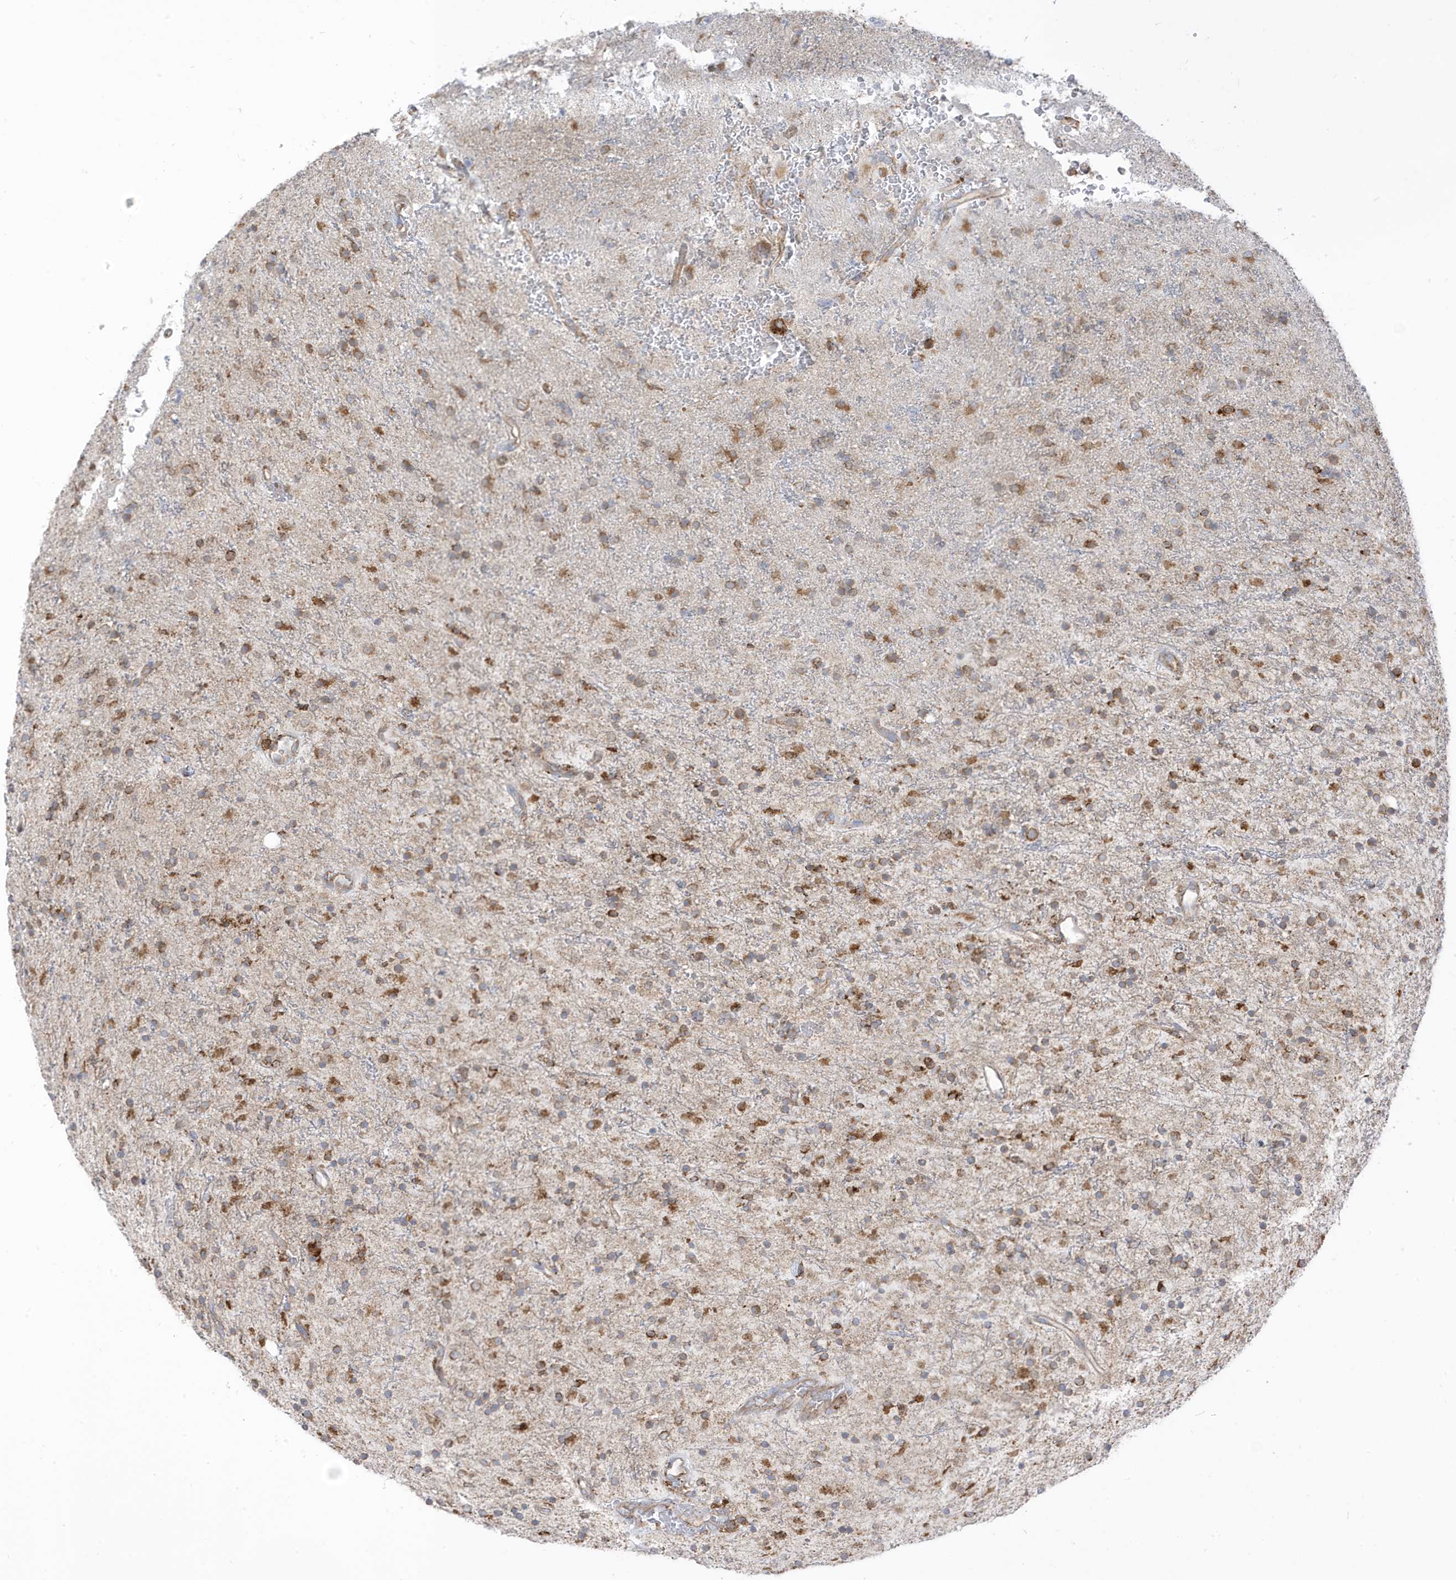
{"staining": {"intensity": "moderate", "quantity": "25%-75%", "location": "cytoplasmic/membranous"}, "tissue": "glioma", "cell_type": "Tumor cells", "image_type": "cancer", "snomed": [{"axis": "morphology", "description": "Glioma, malignant, High grade"}, {"axis": "topography", "description": "Brain"}], "caption": "This photomicrograph exhibits malignant high-grade glioma stained with immunohistochemistry (IHC) to label a protein in brown. The cytoplasmic/membranous of tumor cells show moderate positivity for the protein. Nuclei are counter-stained blue.", "gene": "PDIA6", "patient": {"sex": "male", "age": 34}}